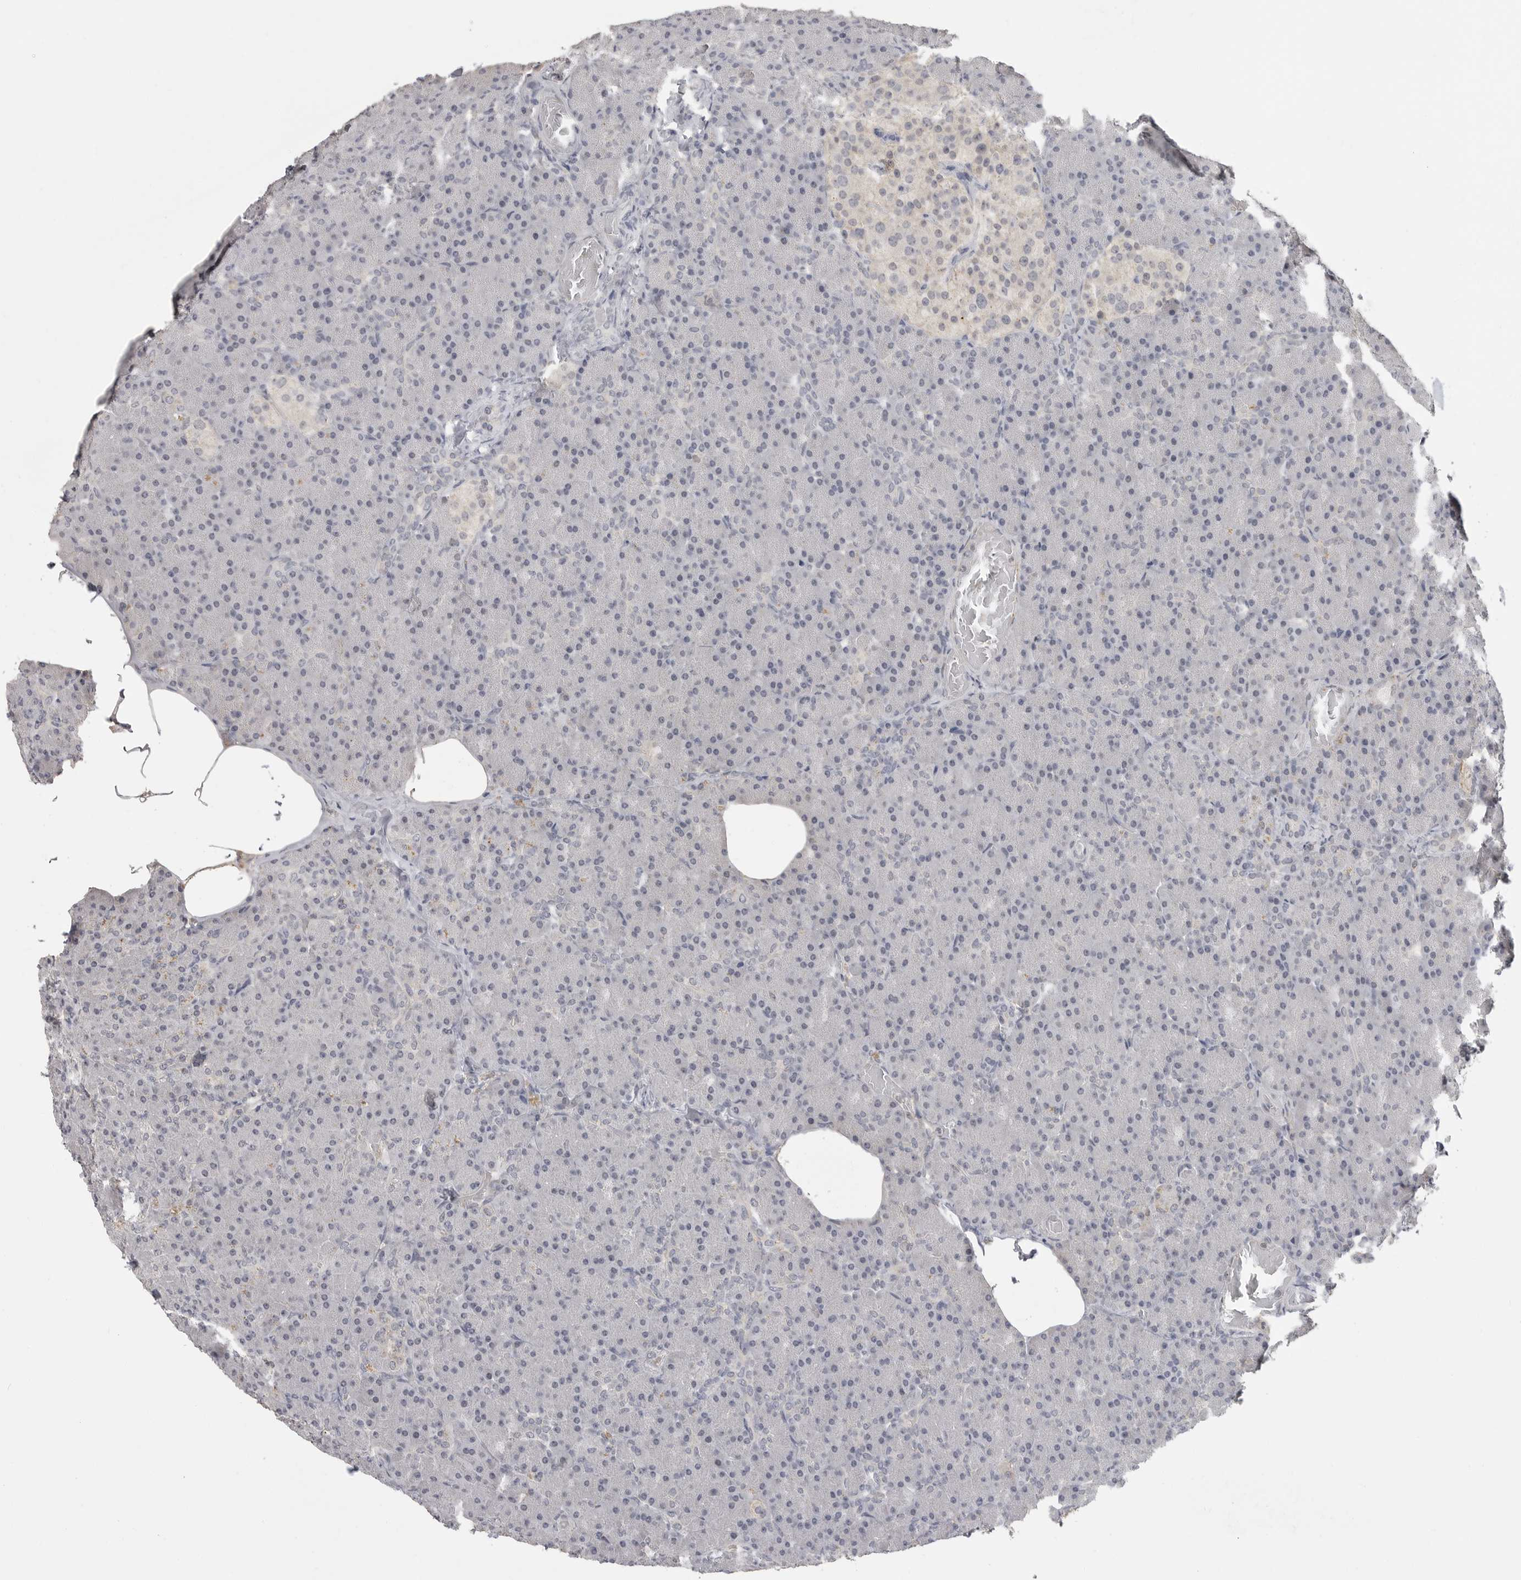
{"staining": {"intensity": "negative", "quantity": "none", "location": "none"}, "tissue": "pancreas", "cell_type": "Exocrine glandular cells", "image_type": "normal", "snomed": [{"axis": "morphology", "description": "Normal tissue, NOS"}, {"axis": "topography", "description": "Pancreas"}], "caption": "Immunohistochemistry histopathology image of unremarkable human pancreas stained for a protein (brown), which demonstrates no positivity in exocrine glandular cells.", "gene": "PLEKHF1", "patient": {"sex": "female", "age": 43}}